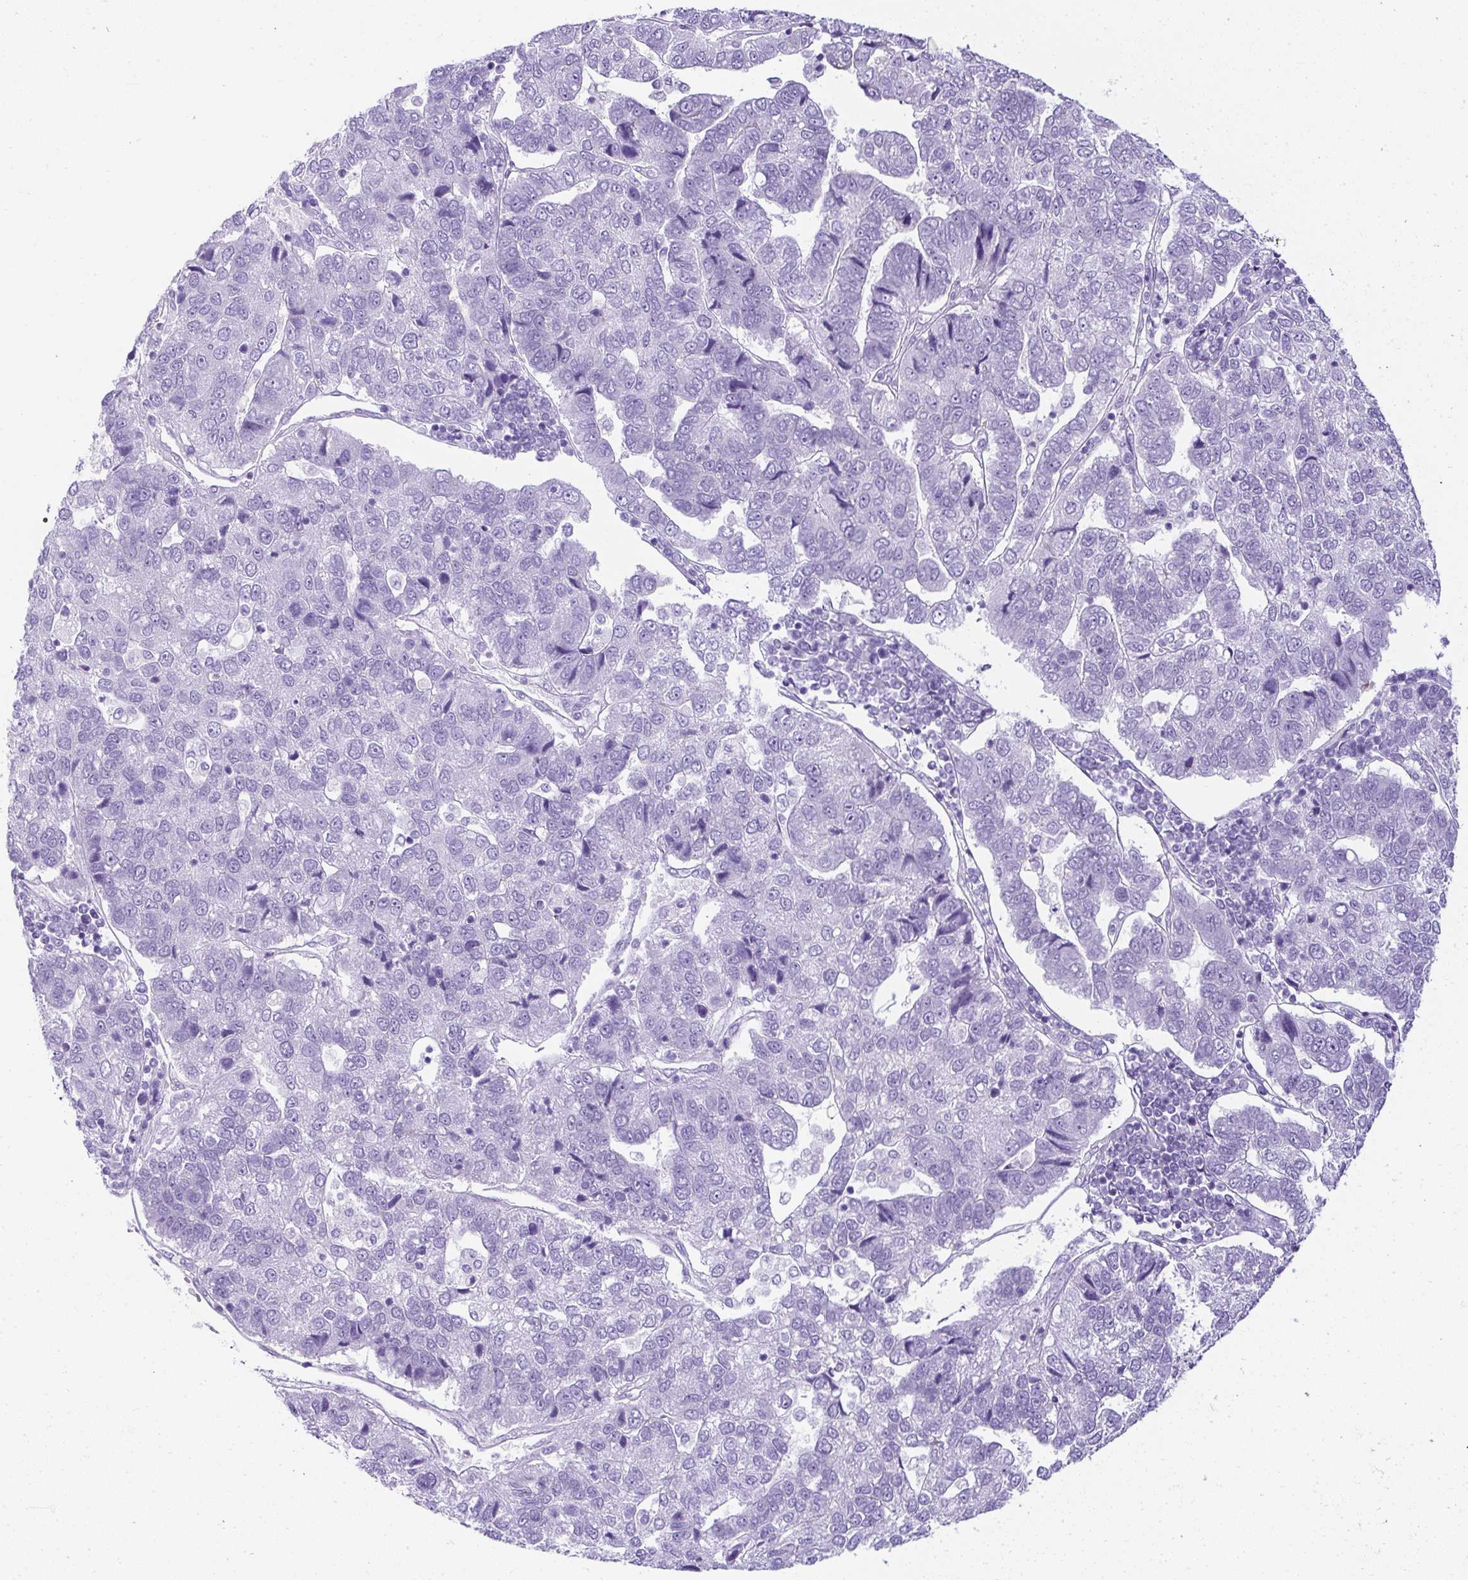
{"staining": {"intensity": "negative", "quantity": "none", "location": "none"}, "tissue": "pancreatic cancer", "cell_type": "Tumor cells", "image_type": "cancer", "snomed": [{"axis": "morphology", "description": "Adenocarcinoma, NOS"}, {"axis": "topography", "description": "Pancreas"}], "caption": "A high-resolution image shows IHC staining of adenocarcinoma (pancreatic), which demonstrates no significant positivity in tumor cells.", "gene": "RNF183", "patient": {"sex": "female", "age": 61}}